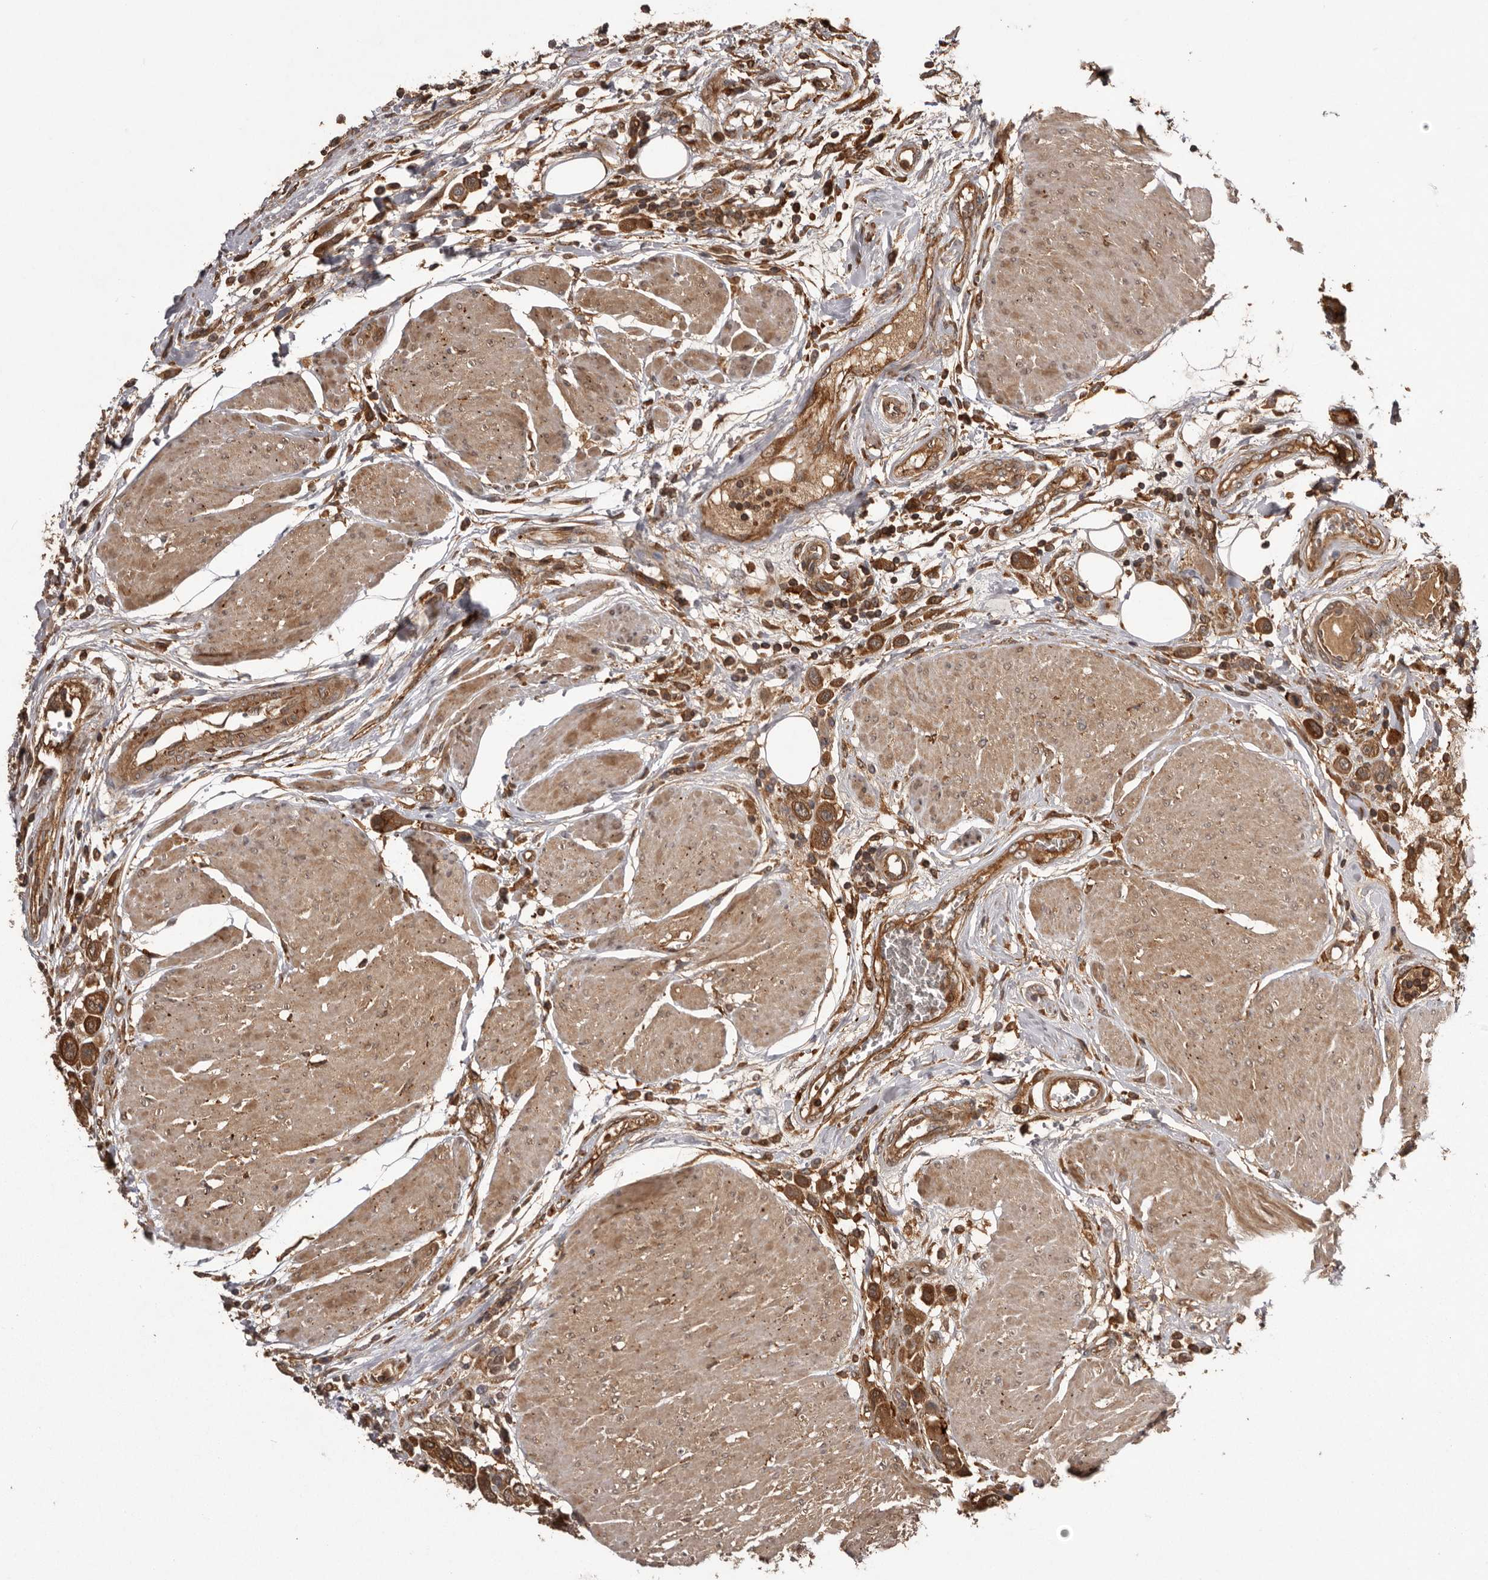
{"staining": {"intensity": "strong", "quantity": ">75%", "location": "cytoplasmic/membranous"}, "tissue": "urothelial cancer", "cell_type": "Tumor cells", "image_type": "cancer", "snomed": [{"axis": "morphology", "description": "Urothelial carcinoma, High grade"}, {"axis": "topography", "description": "Urinary bladder"}], "caption": "High-grade urothelial carcinoma stained with DAB IHC reveals high levels of strong cytoplasmic/membranous staining in about >75% of tumor cells.", "gene": "SLC22A3", "patient": {"sex": "male", "age": 50}}